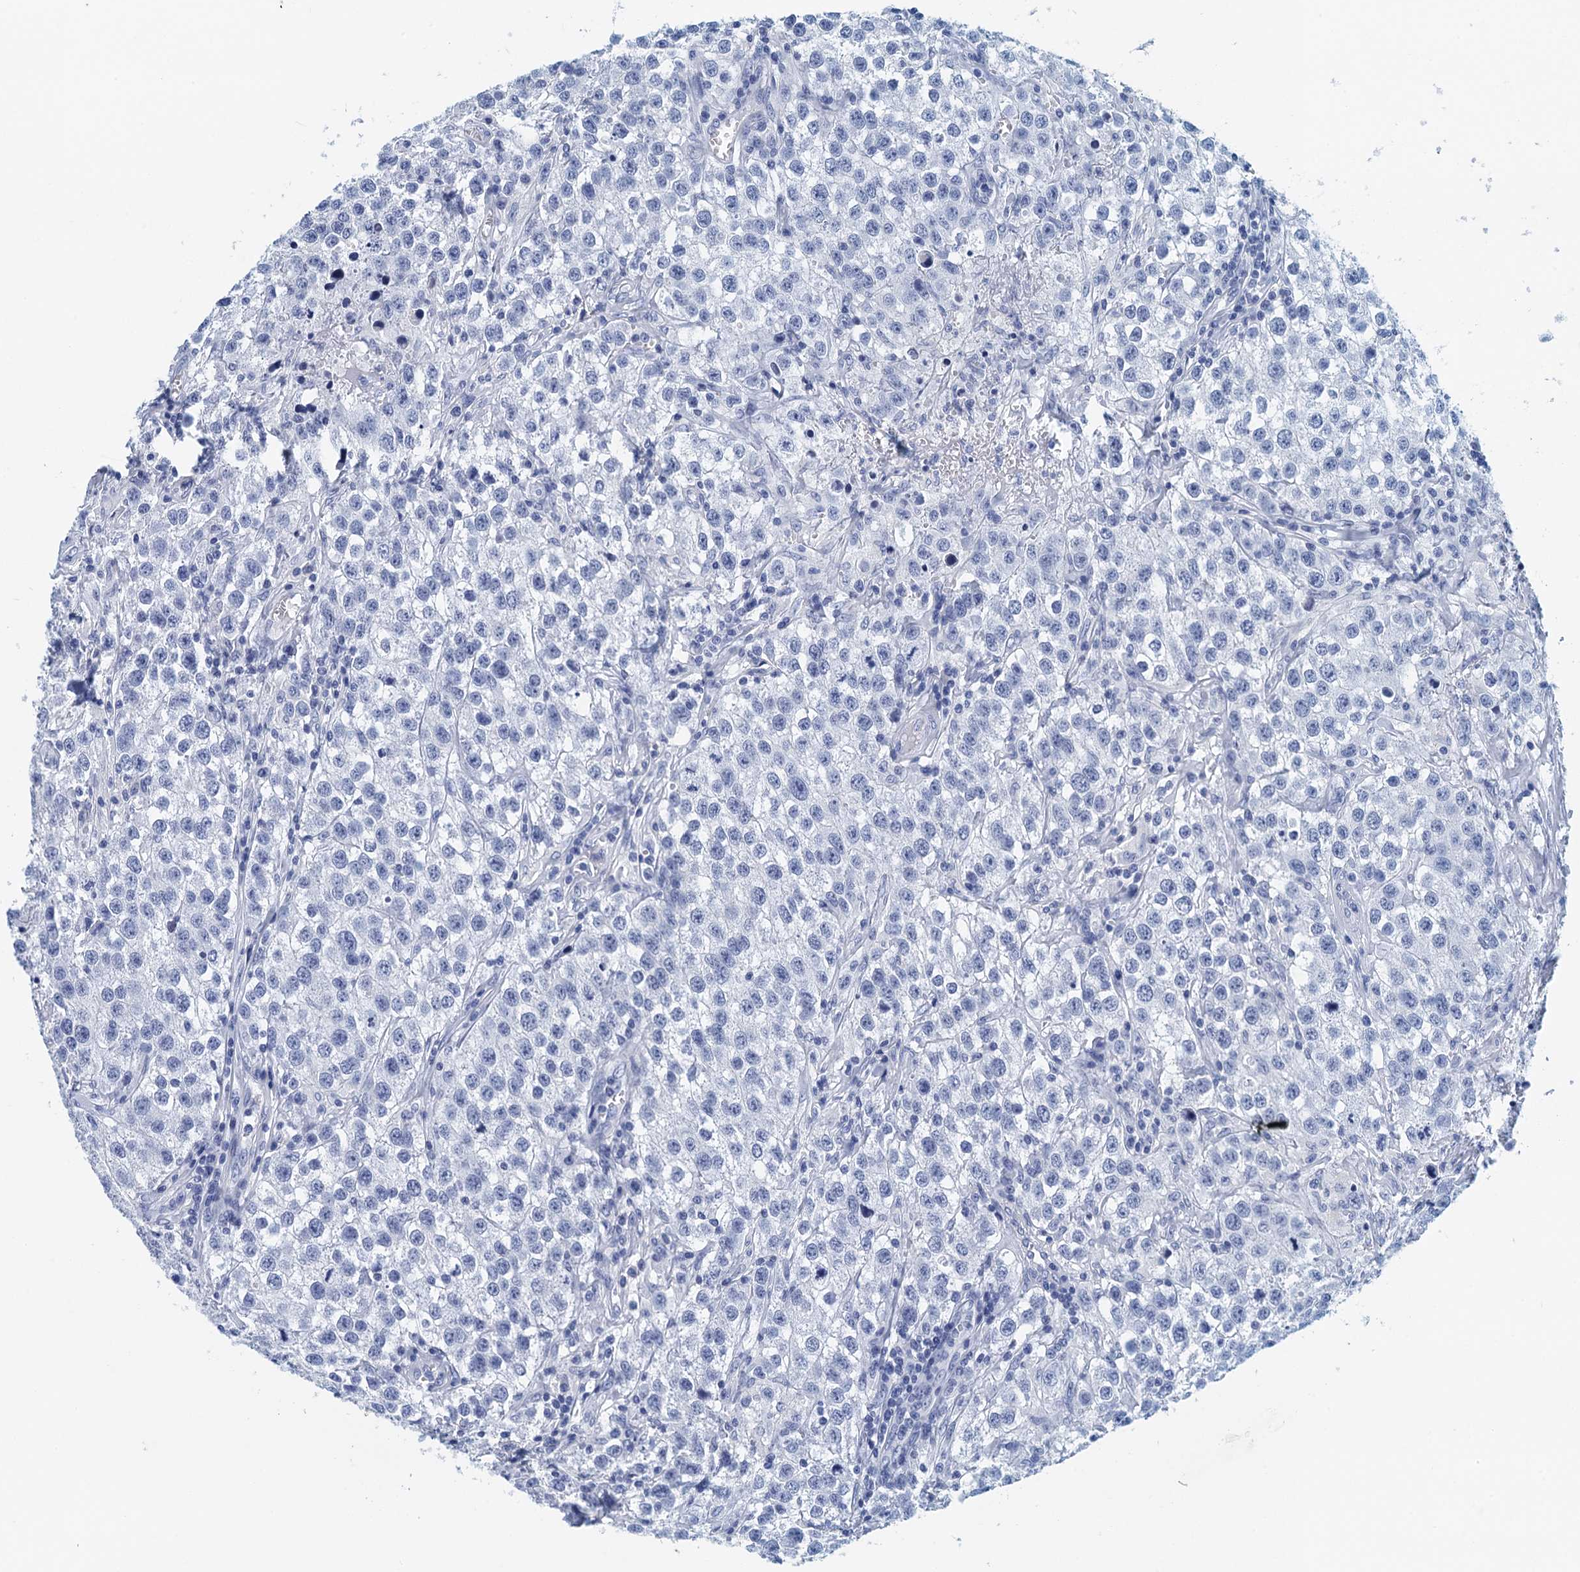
{"staining": {"intensity": "negative", "quantity": "none", "location": "none"}, "tissue": "testis cancer", "cell_type": "Tumor cells", "image_type": "cancer", "snomed": [{"axis": "morphology", "description": "Seminoma, NOS"}, {"axis": "morphology", "description": "Carcinoma, Embryonal, NOS"}, {"axis": "topography", "description": "Testis"}], "caption": "IHC micrograph of neoplastic tissue: human testis cancer (seminoma) stained with DAB (3,3'-diaminobenzidine) displays no significant protein staining in tumor cells. (IHC, brightfield microscopy, high magnification).", "gene": "CYP51A1", "patient": {"sex": "male", "age": 43}}